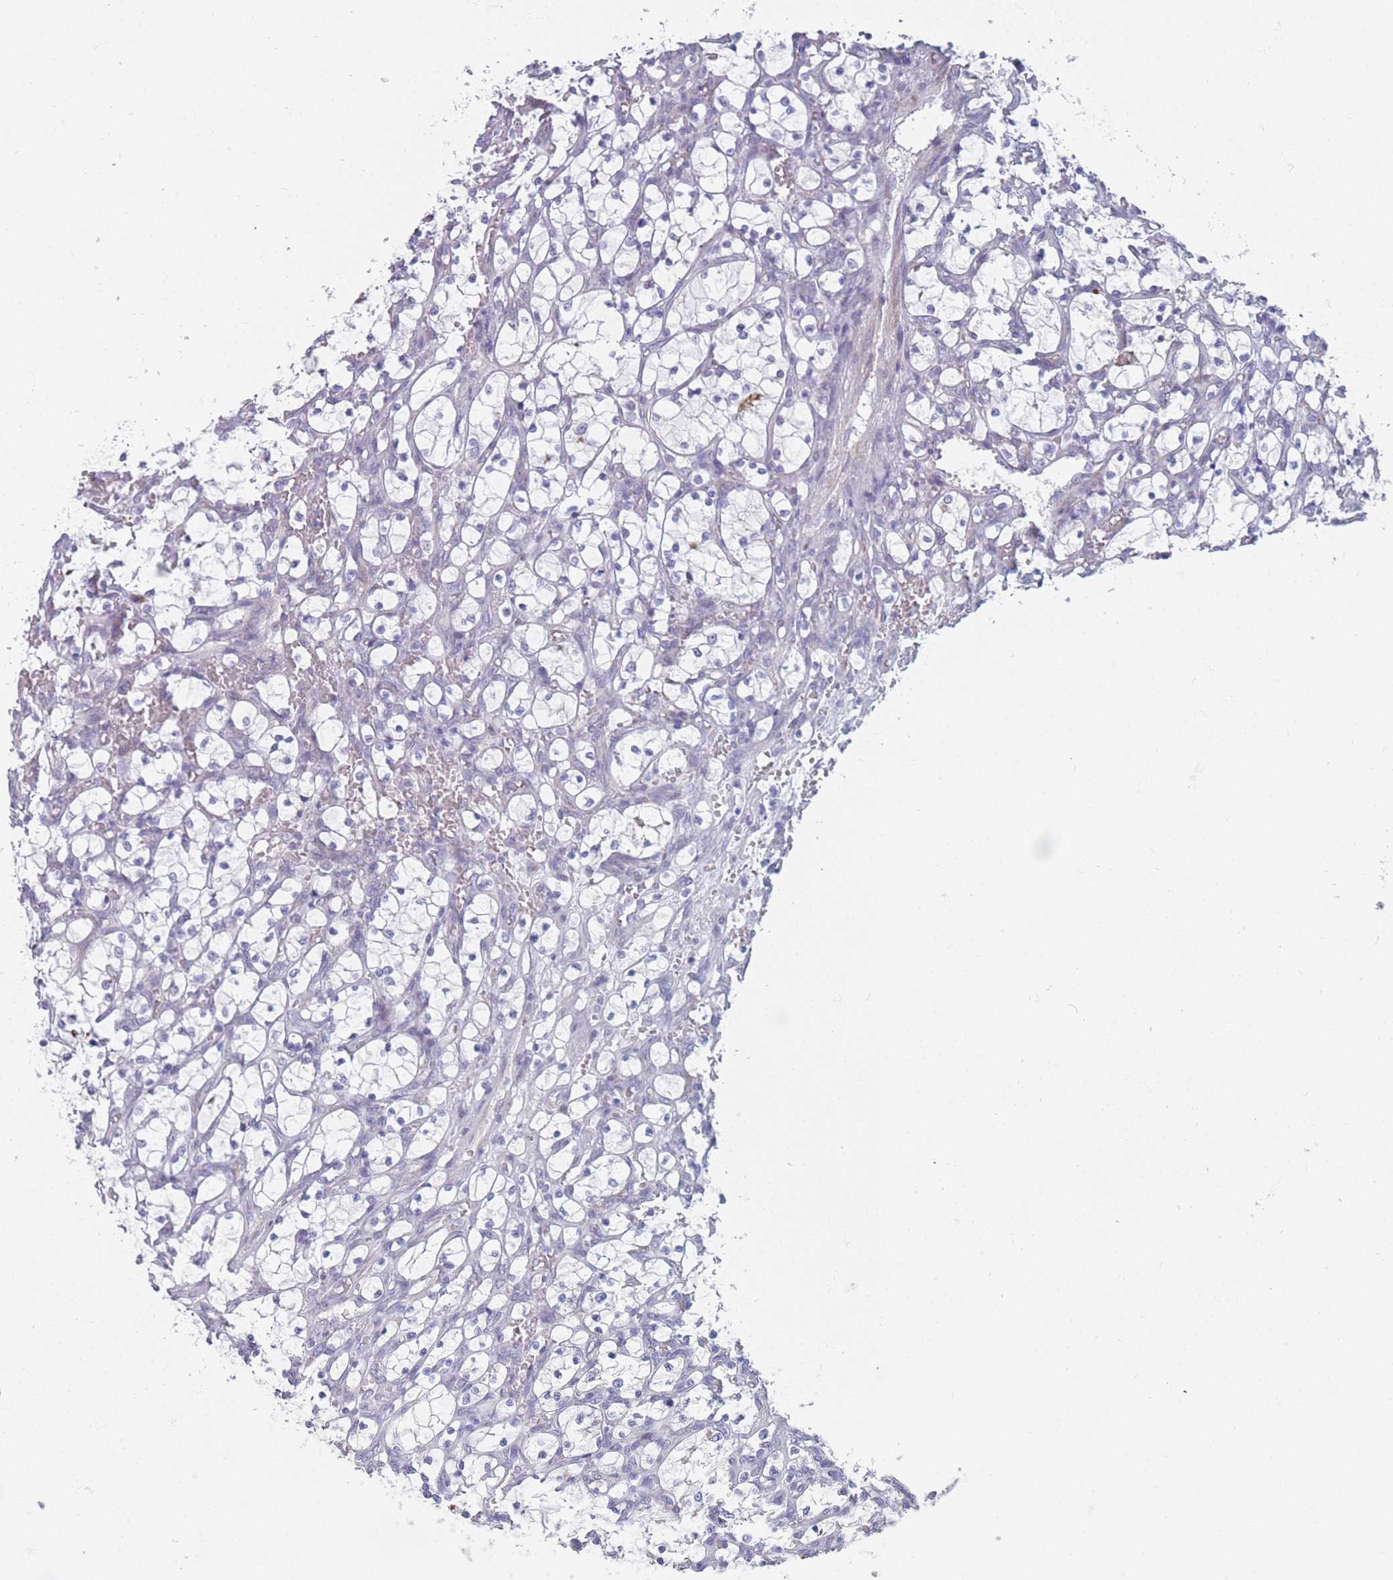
{"staining": {"intensity": "negative", "quantity": "none", "location": "none"}, "tissue": "renal cancer", "cell_type": "Tumor cells", "image_type": "cancer", "snomed": [{"axis": "morphology", "description": "Adenocarcinoma, NOS"}, {"axis": "topography", "description": "Kidney"}], "caption": "Micrograph shows no protein staining in tumor cells of renal cancer (adenocarcinoma) tissue. (Brightfield microscopy of DAB IHC at high magnification).", "gene": "PIGU", "patient": {"sex": "female", "age": 69}}